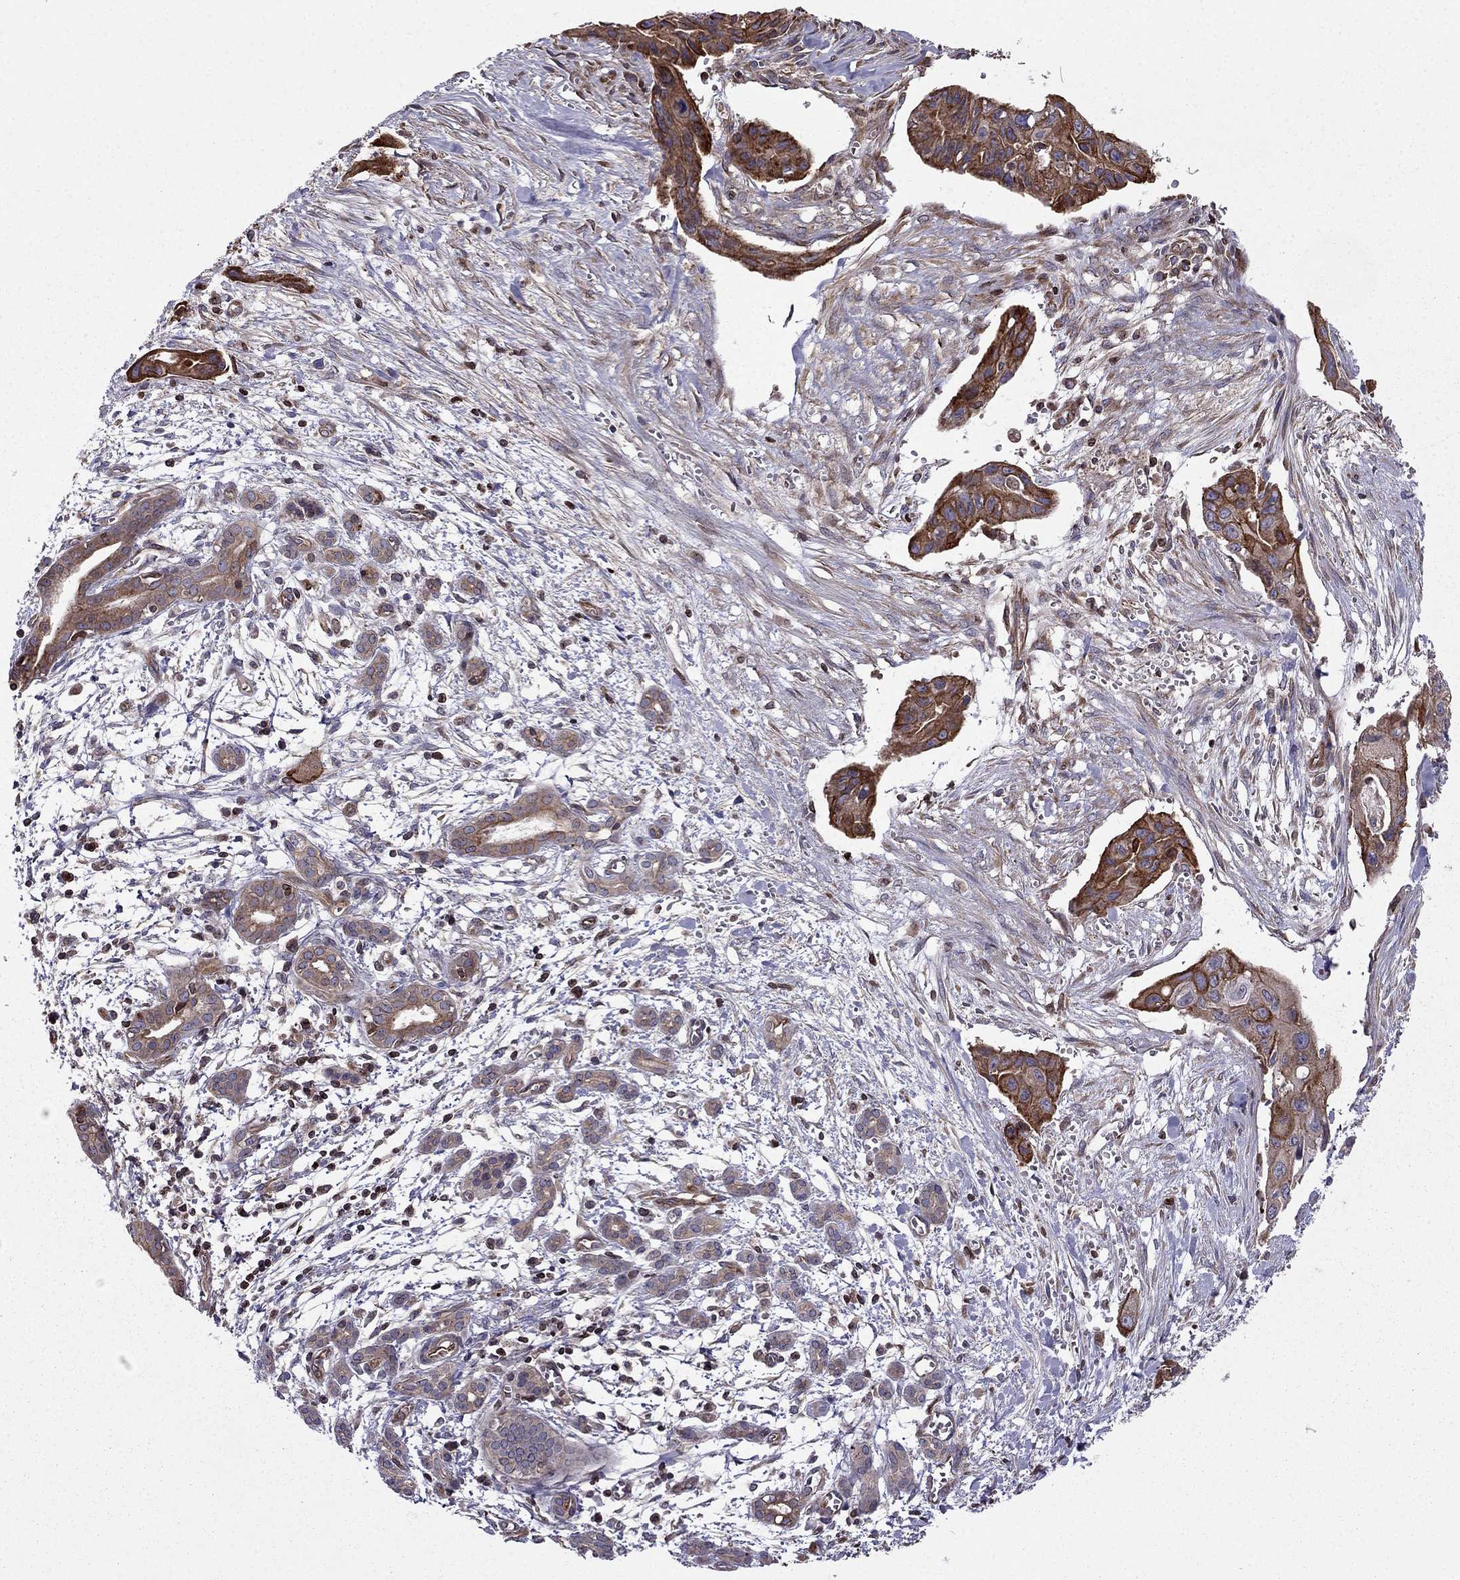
{"staining": {"intensity": "strong", "quantity": "25%-75%", "location": "cytoplasmic/membranous"}, "tissue": "pancreatic cancer", "cell_type": "Tumor cells", "image_type": "cancer", "snomed": [{"axis": "morphology", "description": "Adenocarcinoma, NOS"}, {"axis": "topography", "description": "Pancreas"}], "caption": "Strong cytoplasmic/membranous expression is seen in about 25%-75% of tumor cells in pancreatic cancer.", "gene": "CDC42BPA", "patient": {"sex": "male", "age": 60}}